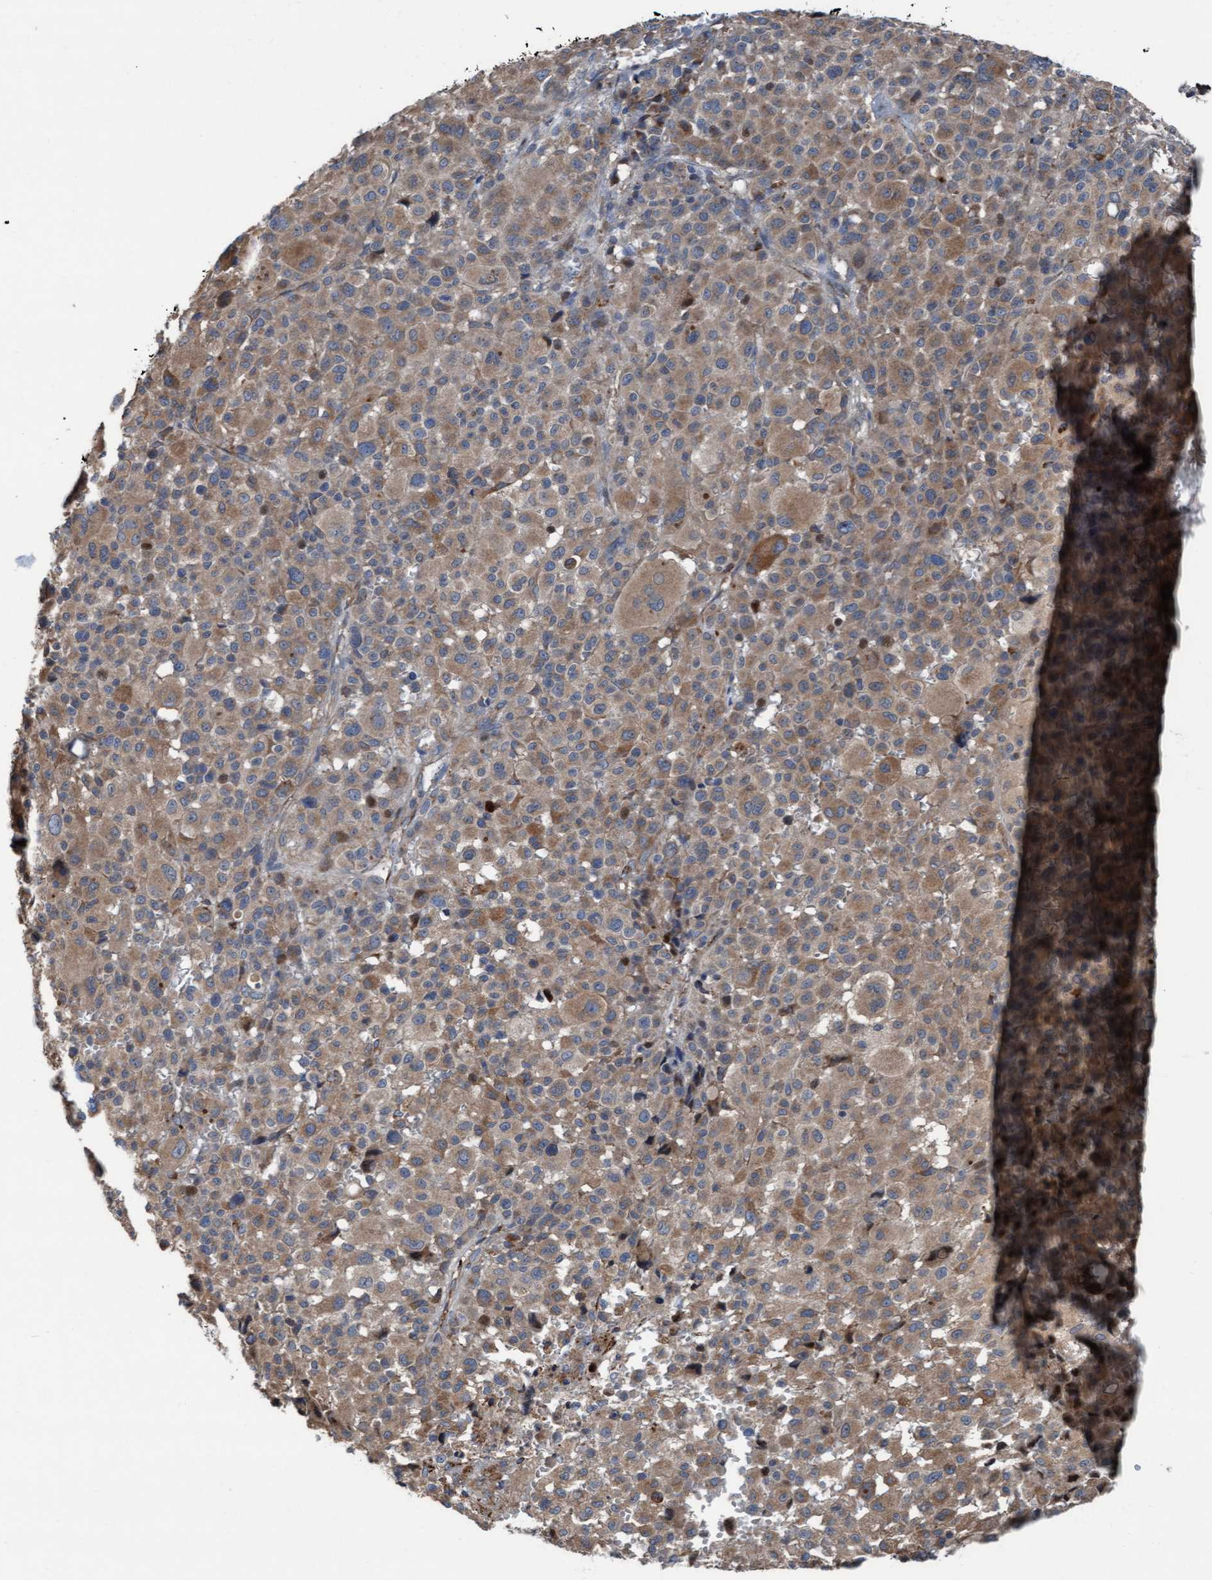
{"staining": {"intensity": "weak", "quantity": ">75%", "location": "cytoplasmic/membranous"}, "tissue": "melanoma", "cell_type": "Tumor cells", "image_type": "cancer", "snomed": [{"axis": "morphology", "description": "Malignant melanoma, Metastatic site"}, {"axis": "topography", "description": "Skin"}], "caption": "Melanoma stained with a brown dye demonstrates weak cytoplasmic/membranous positive expression in approximately >75% of tumor cells.", "gene": "KLHL26", "patient": {"sex": "female", "age": 74}}